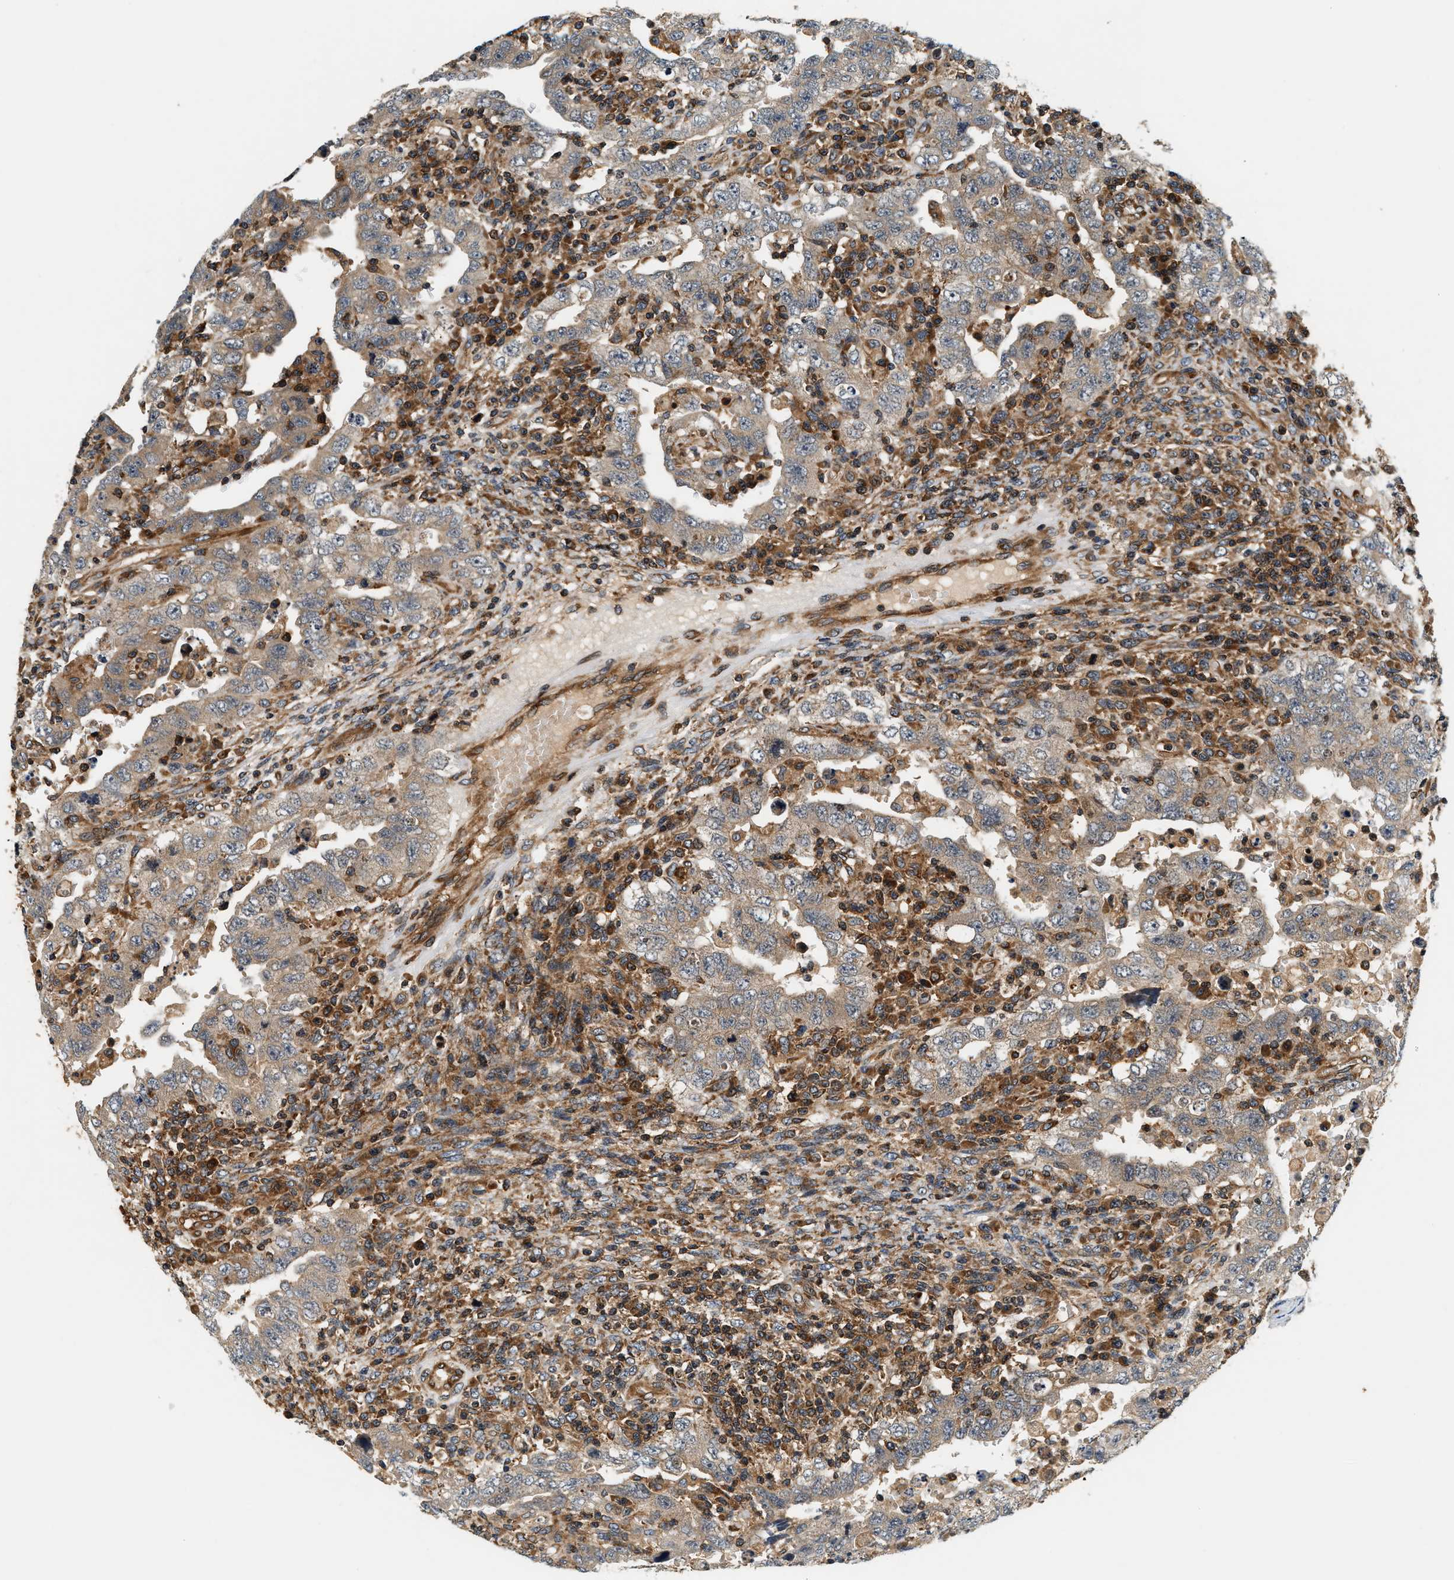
{"staining": {"intensity": "weak", "quantity": "25%-75%", "location": "cytoplasmic/membranous"}, "tissue": "testis cancer", "cell_type": "Tumor cells", "image_type": "cancer", "snomed": [{"axis": "morphology", "description": "Carcinoma, Embryonal, NOS"}, {"axis": "topography", "description": "Testis"}], "caption": "Immunohistochemistry (IHC) photomicrograph of neoplastic tissue: human testis embryonal carcinoma stained using immunohistochemistry shows low levels of weak protein expression localized specifically in the cytoplasmic/membranous of tumor cells, appearing as a cytoplasmic/membranous brown color.", "gene": "SAMD9", "patient": {"sex": "male", "age": 26}}